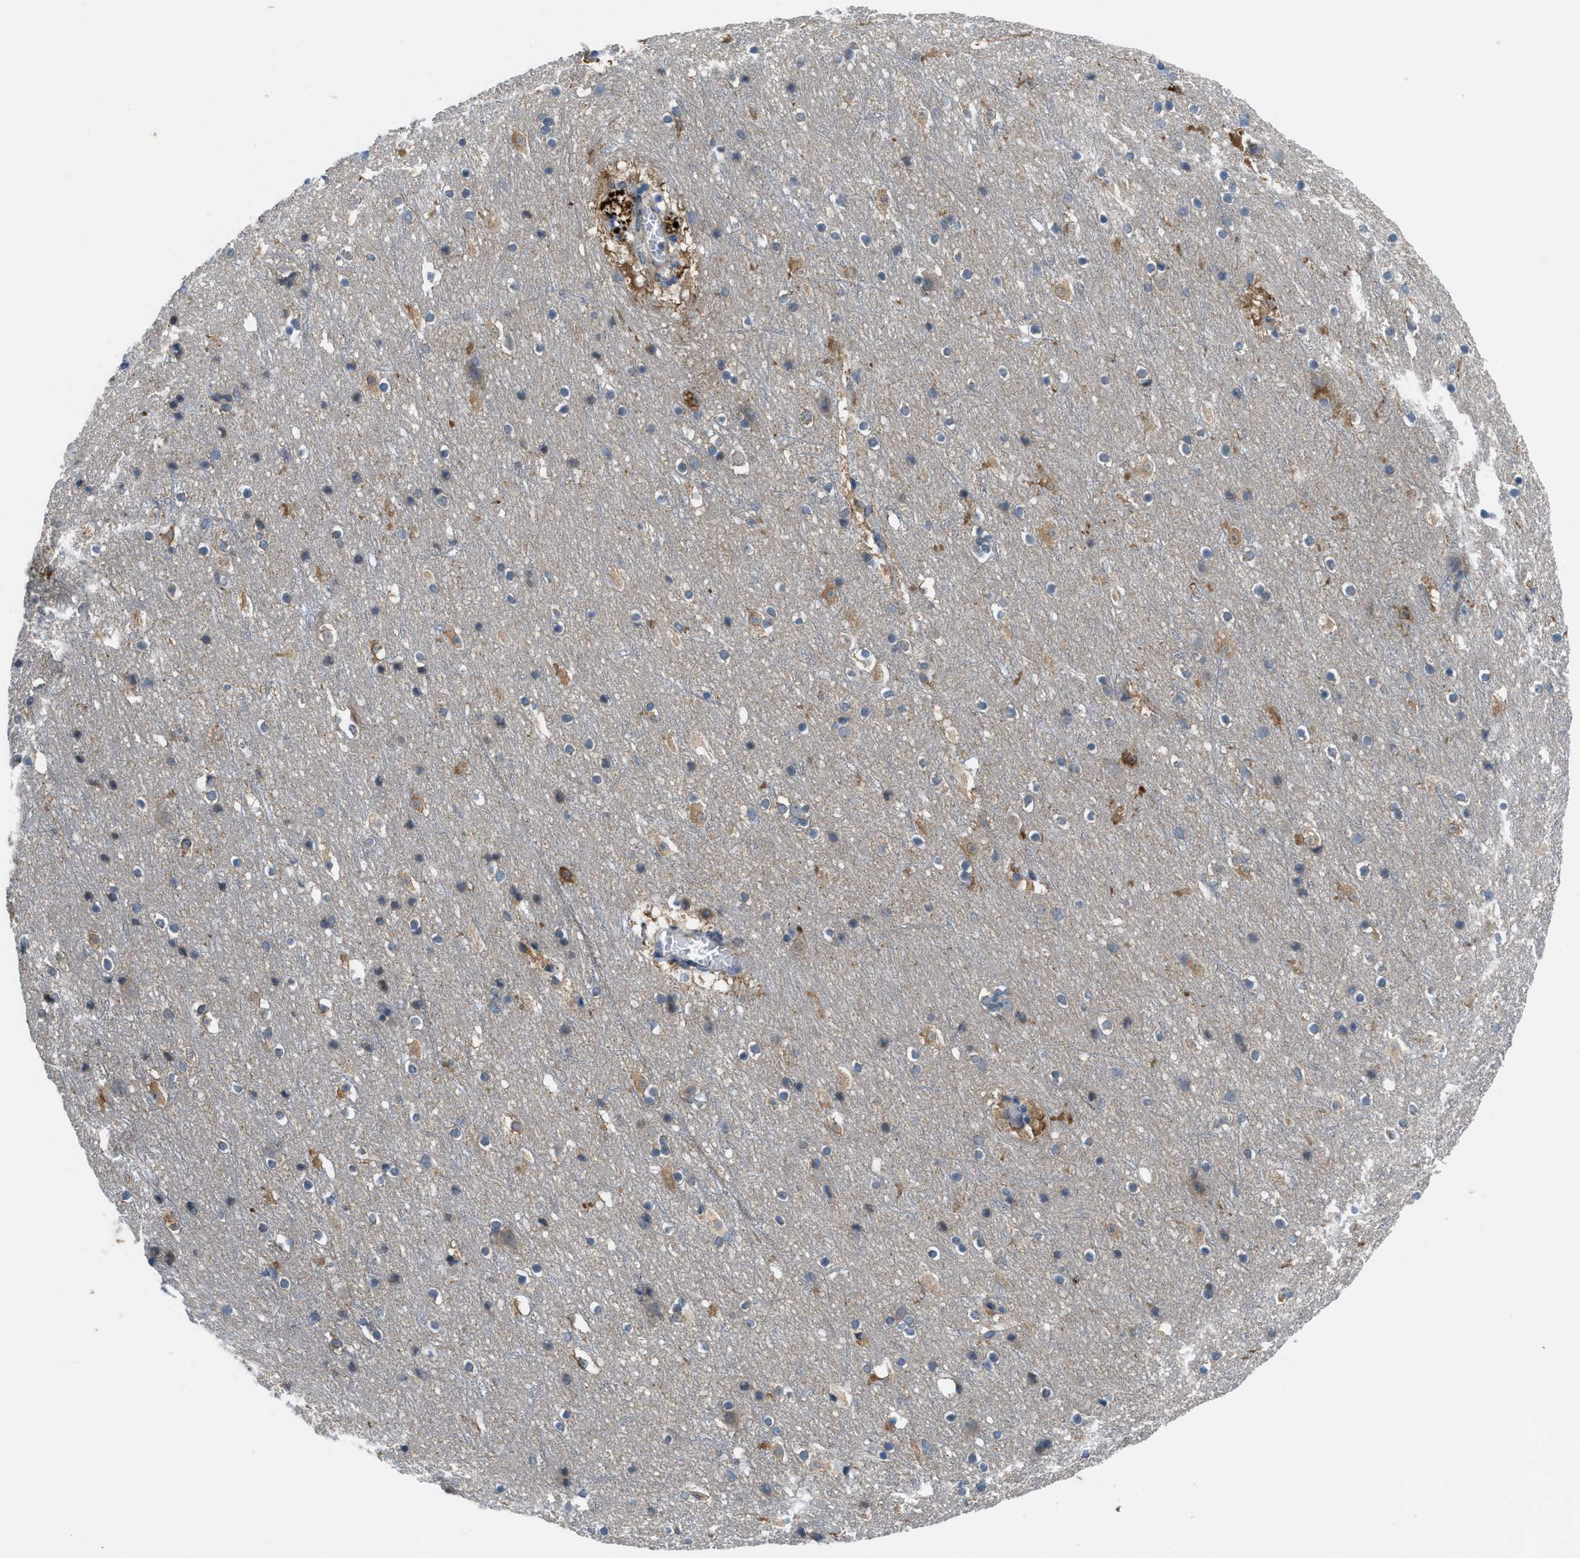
{"staining": {"intensity": "negative", "quantity": "none", "location": "none"}, "tissue": "cerebral cortex", "cell_type": "Endothelial cells", "image_type": "normal", "snomed": [{"axis": "morphology", "description": "Normal tissue, NOS"}, {"axis": "topography", "description": "Cerebral cortex"}], "caption": "A high-resolution image shows IHC staining of normal cerebral cortex, which reveals no significant staining in endothelial cells. (DAB (3,3'-diaminobenzidine) immunohistochemistry (IHC) with hematoxylin counter stain).", "gene": "BAZ2B", "patient": {"sex": "male", "age": 45}}